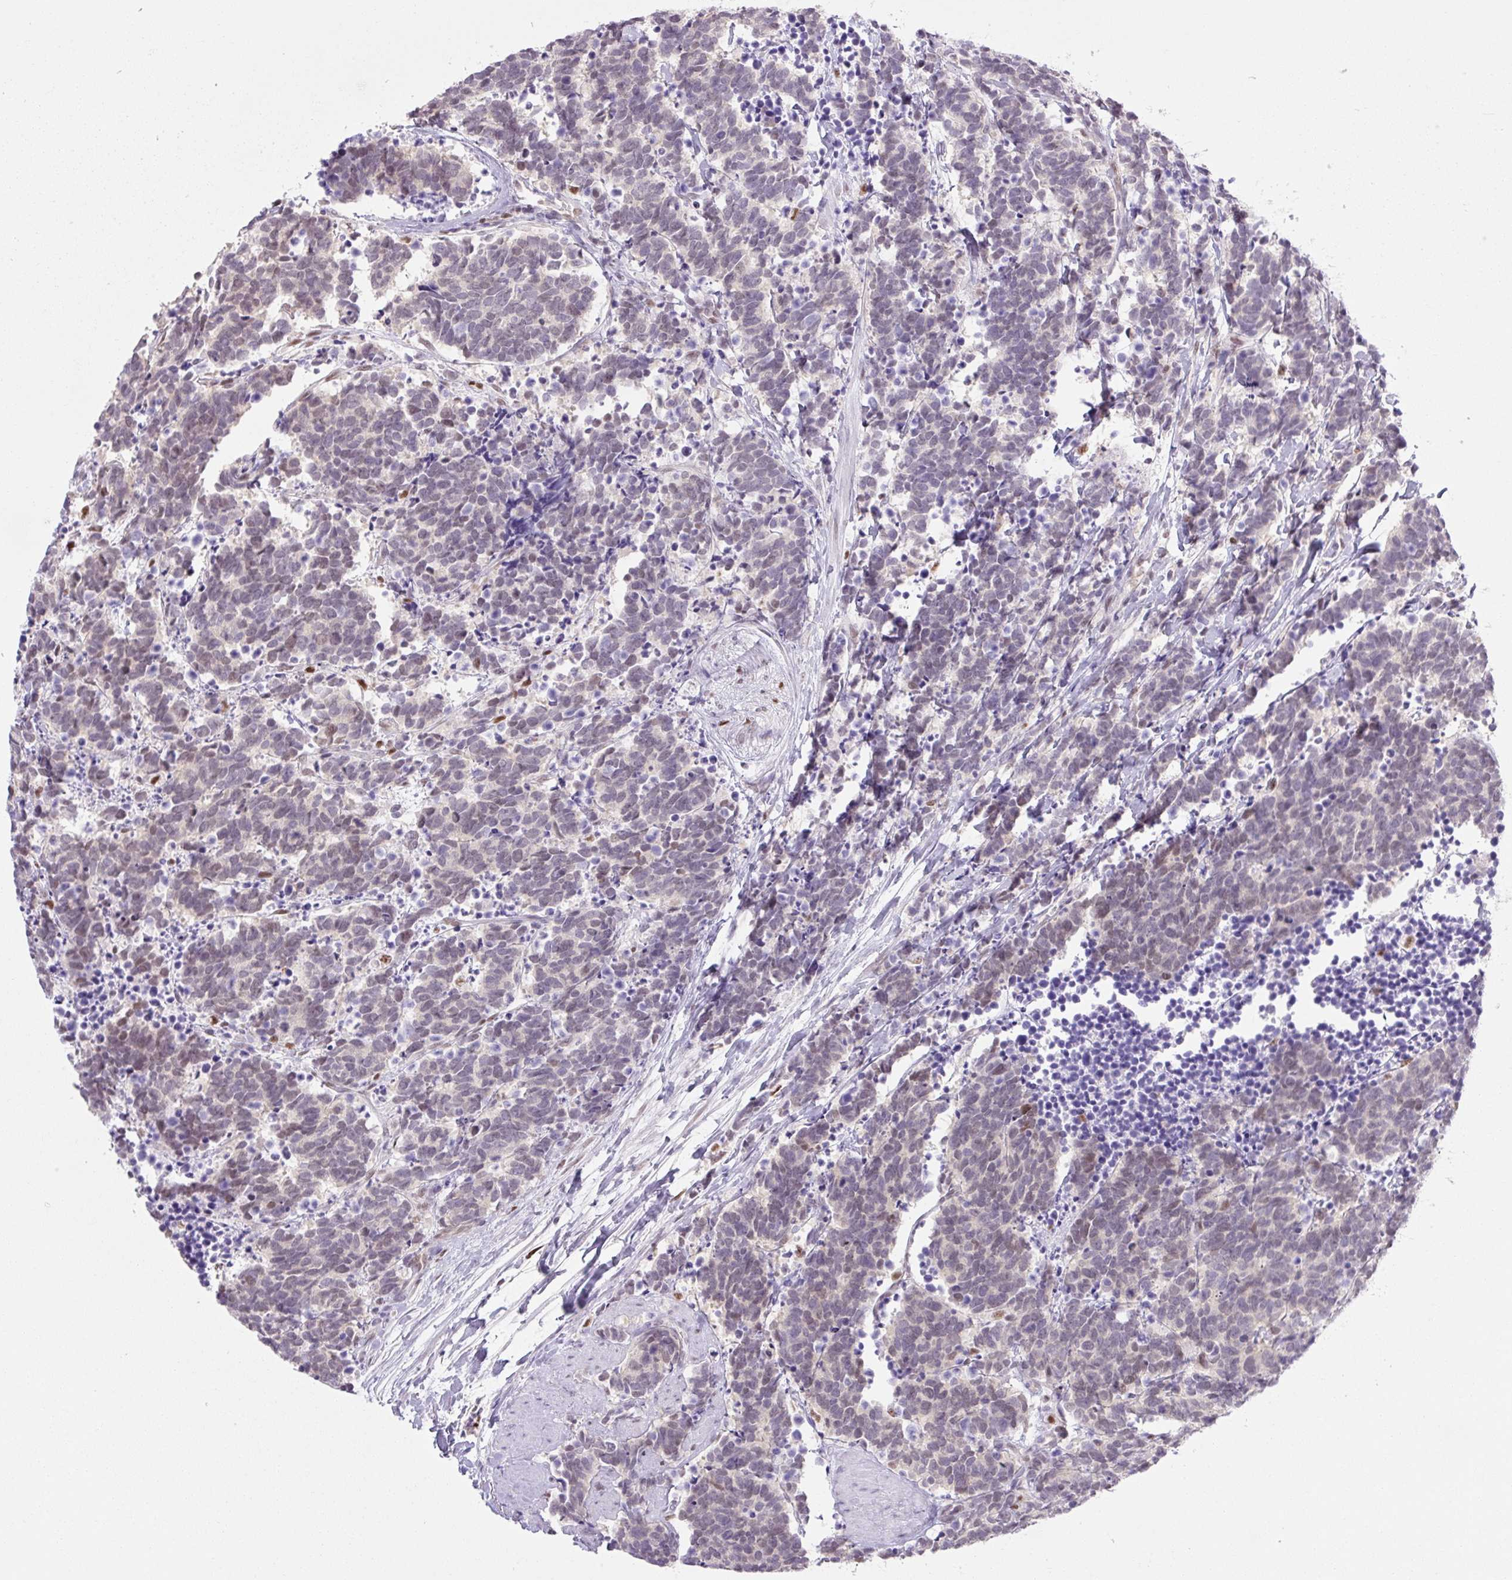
{"staining": {"intensity": "weak", "quantity": "<25%", "location": "nuclear"}, "tissue": "carcinoid", "cell_type": "Tumor cells", "image_type": "cancer", "snomed": [{"axis": "morphology", "description": "Carcinoma, NOS"}, {"axis": "morphology", "description": "Carcinoid, malignant, NOS"}, {"axis": "topography", "description": "Prostate"}], "caption": "Tumor cells are negative for brown protein staining in carcinoid (malignant).", "gene": "TLE3", "patient": {"sex": "male", "age": 57}}